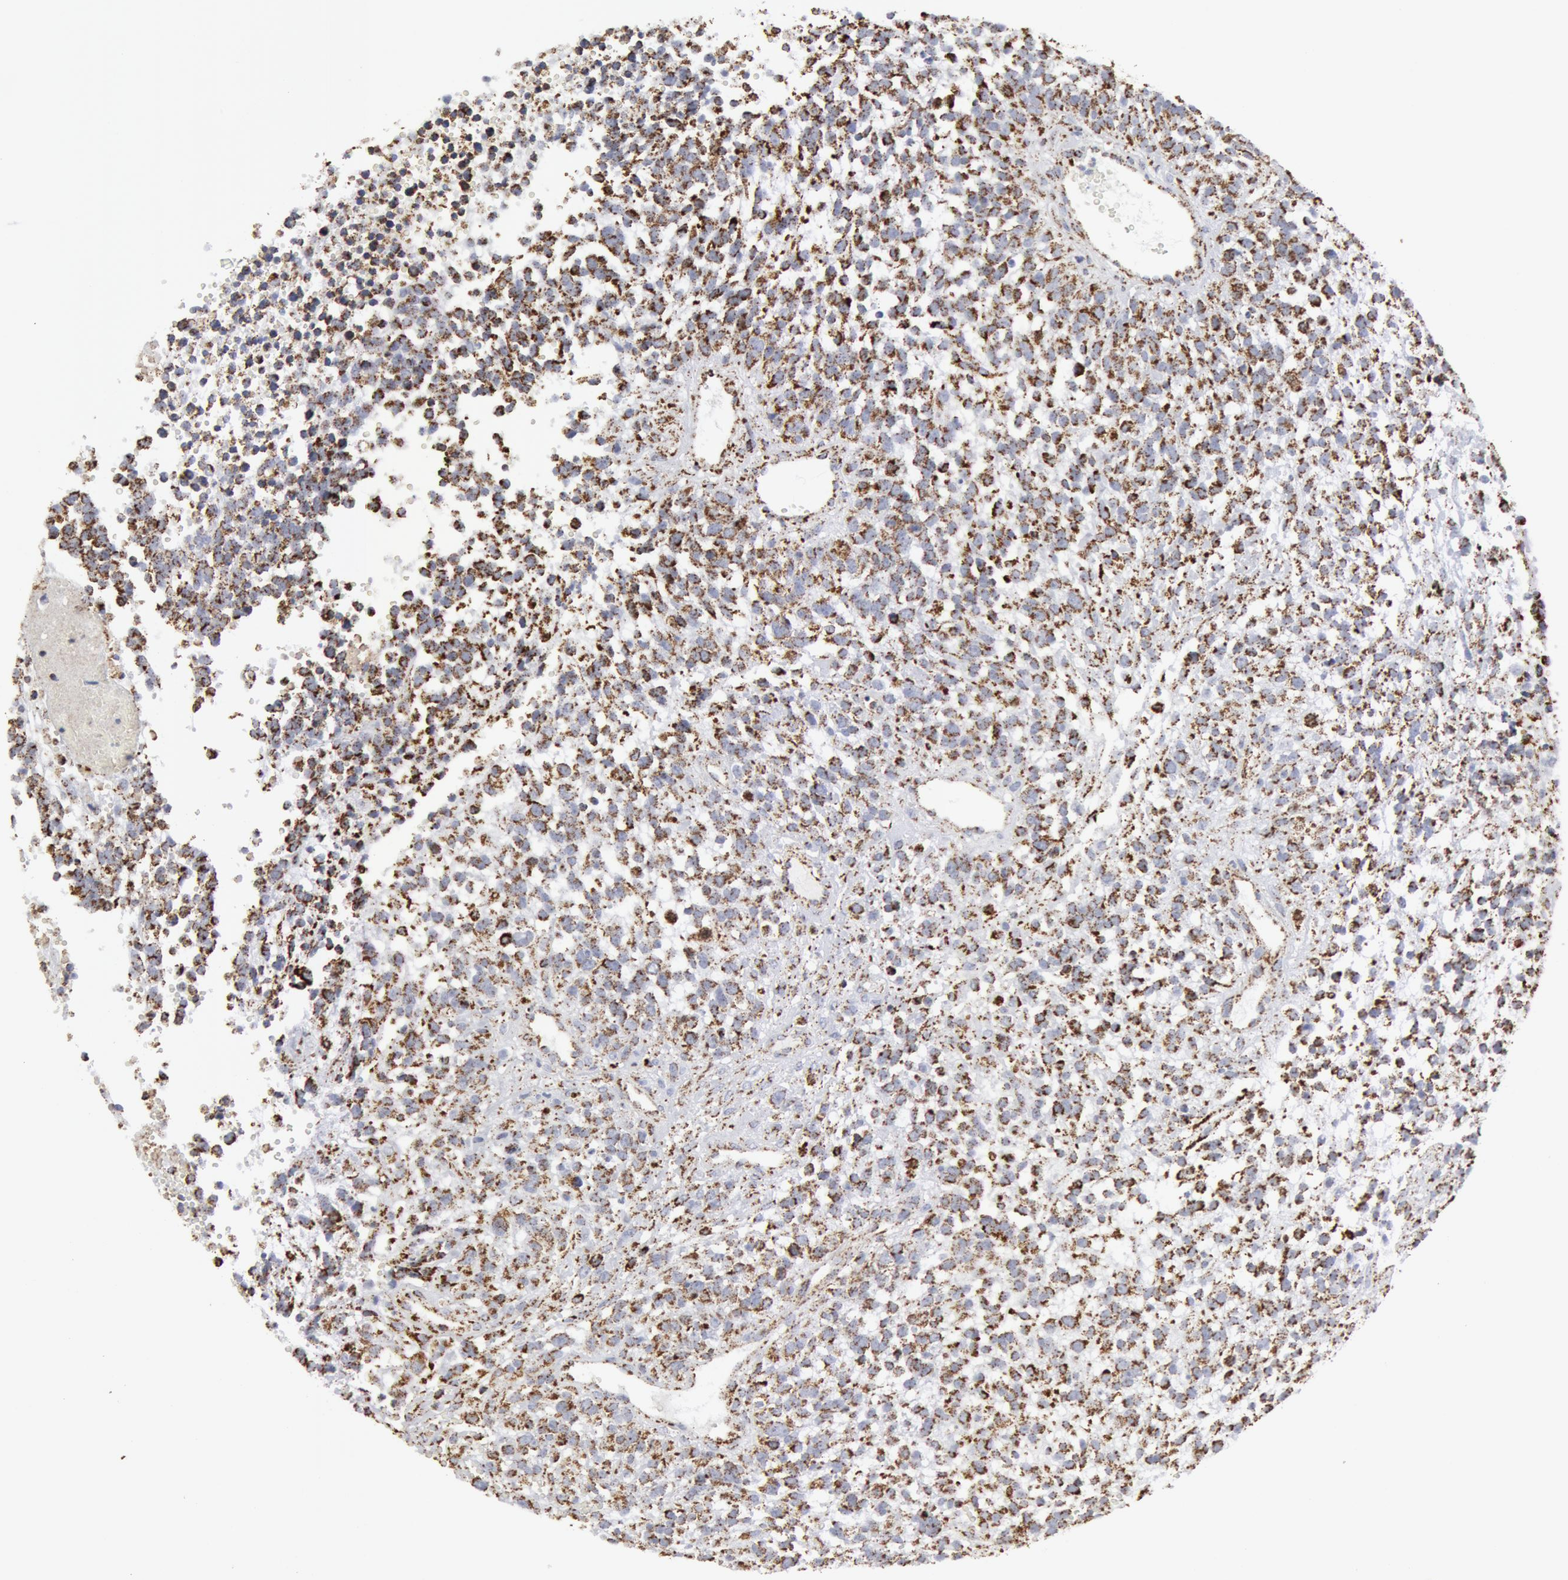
{"staining": {"intensity": "moderate", "quantity": "25%-75%", "location": "cytoplasmic/membranous"}, "tissue": "glioma", "cell_type": "Tumor cells", "image_type": "cancer", "snomed": [{"axis": "morphology", "description": "Glioma, malignant, High grade"}, {"axis": "topography", "description": "Brain"}], "caption": "Malignant glioma (high-grade) stained with immunohistochemistry demonstrates moderate cytoplasmic/membranous staining in about 25%-75% of tumor cells.", "gene": "ATP5F1B", "patient": {"sex": "male", "age": 66}}